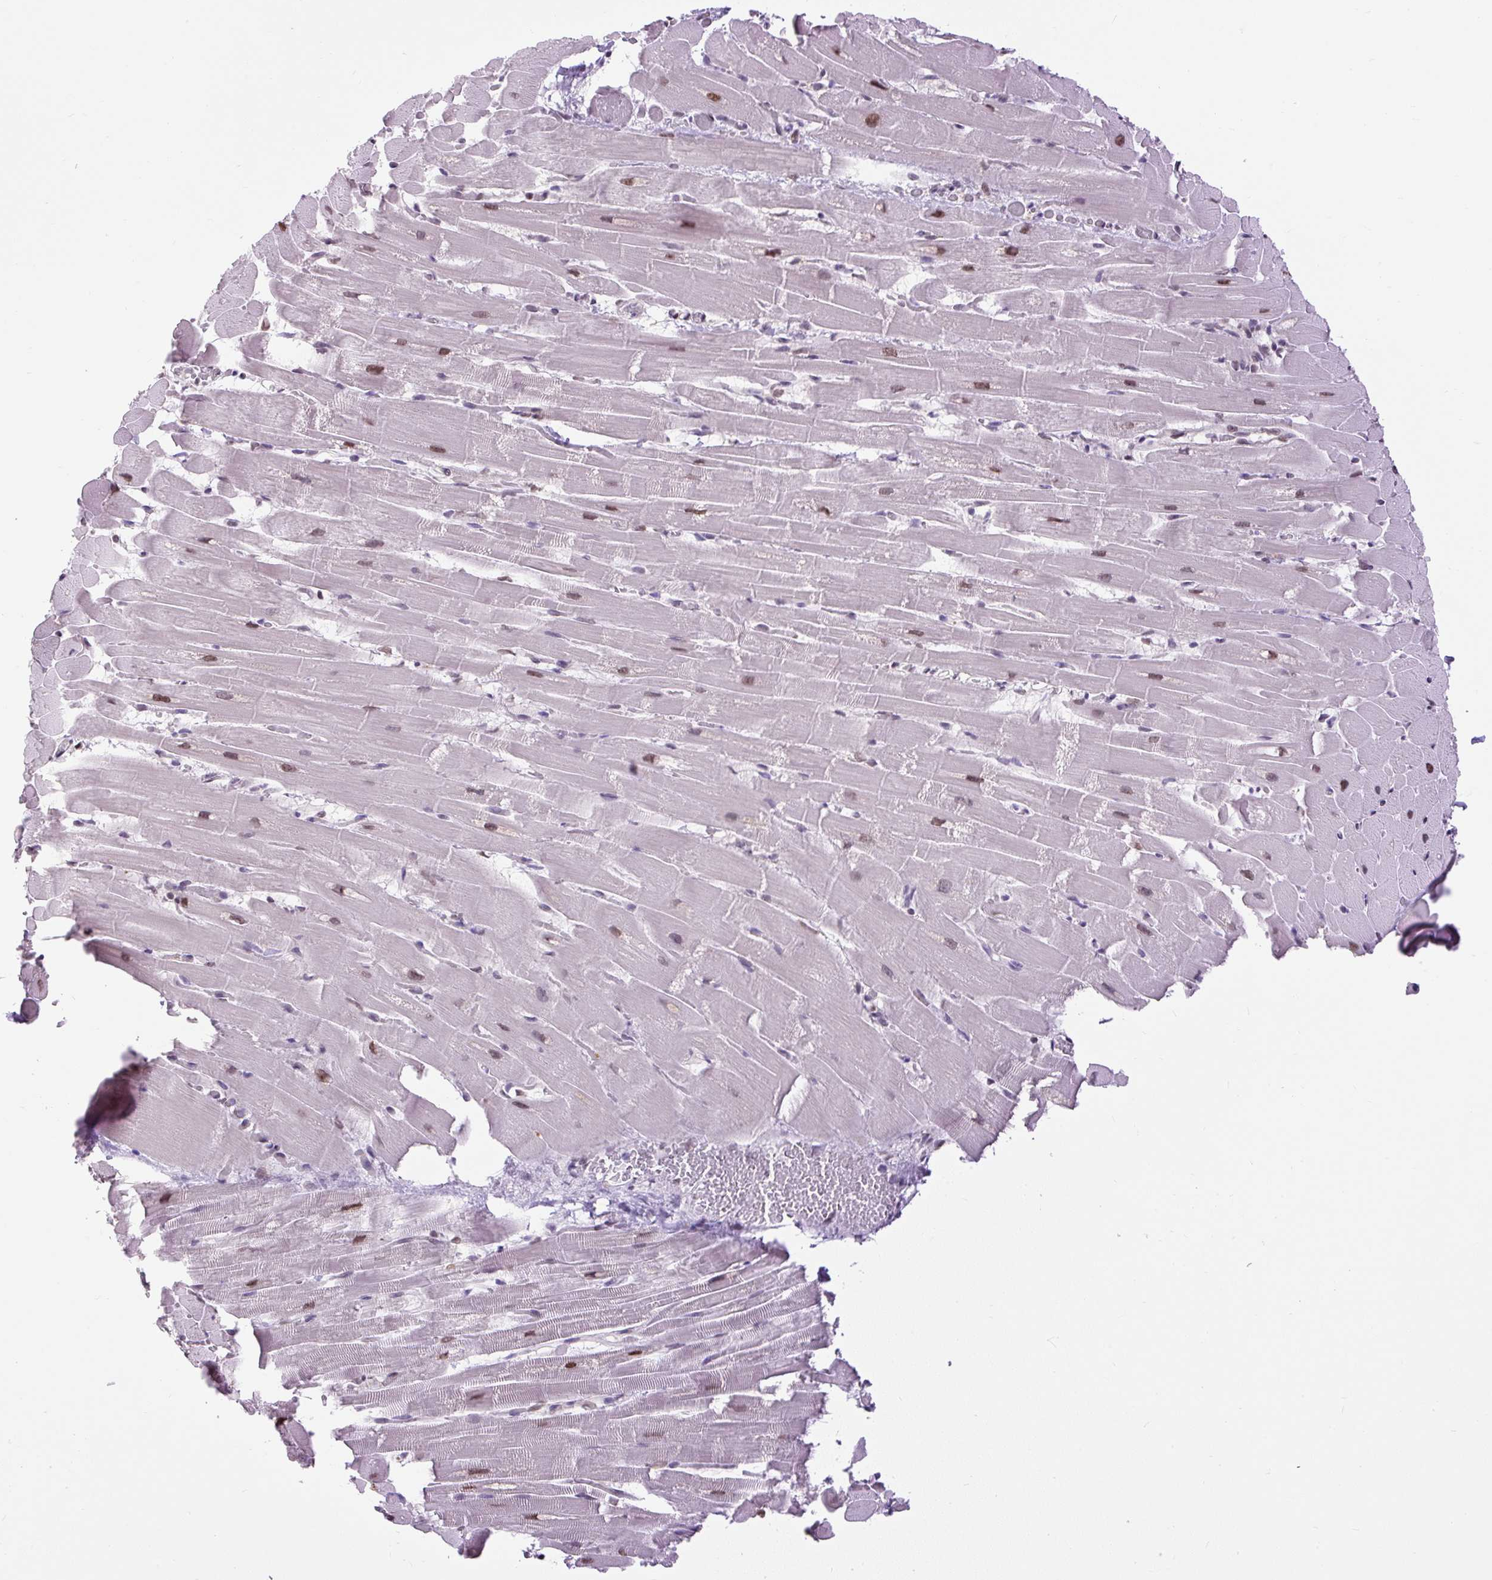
{"staining": {"intensity": "moderate", "quantity": "25%-75%", "location": "nuclear"}, "tissue": "heart muscle", "cell_type": "Cardiomyocytes", "image_type": "normal", "snomed": [{"axis": "morphology", "description": "Normal tissue, NOS"}, {"axis": "topography", "description": "Heart"}], "caption": "Immunohistochemical staining of normal human heart muscle displays medium levels of moderate nuclear positivity in about 25%-75% of cardiomyocytes. (brown staining indicates protein expression, while blue staining denotes nuclei).", "gene": "ZNF672", "patient": {"sex": "male", "age": 37}}